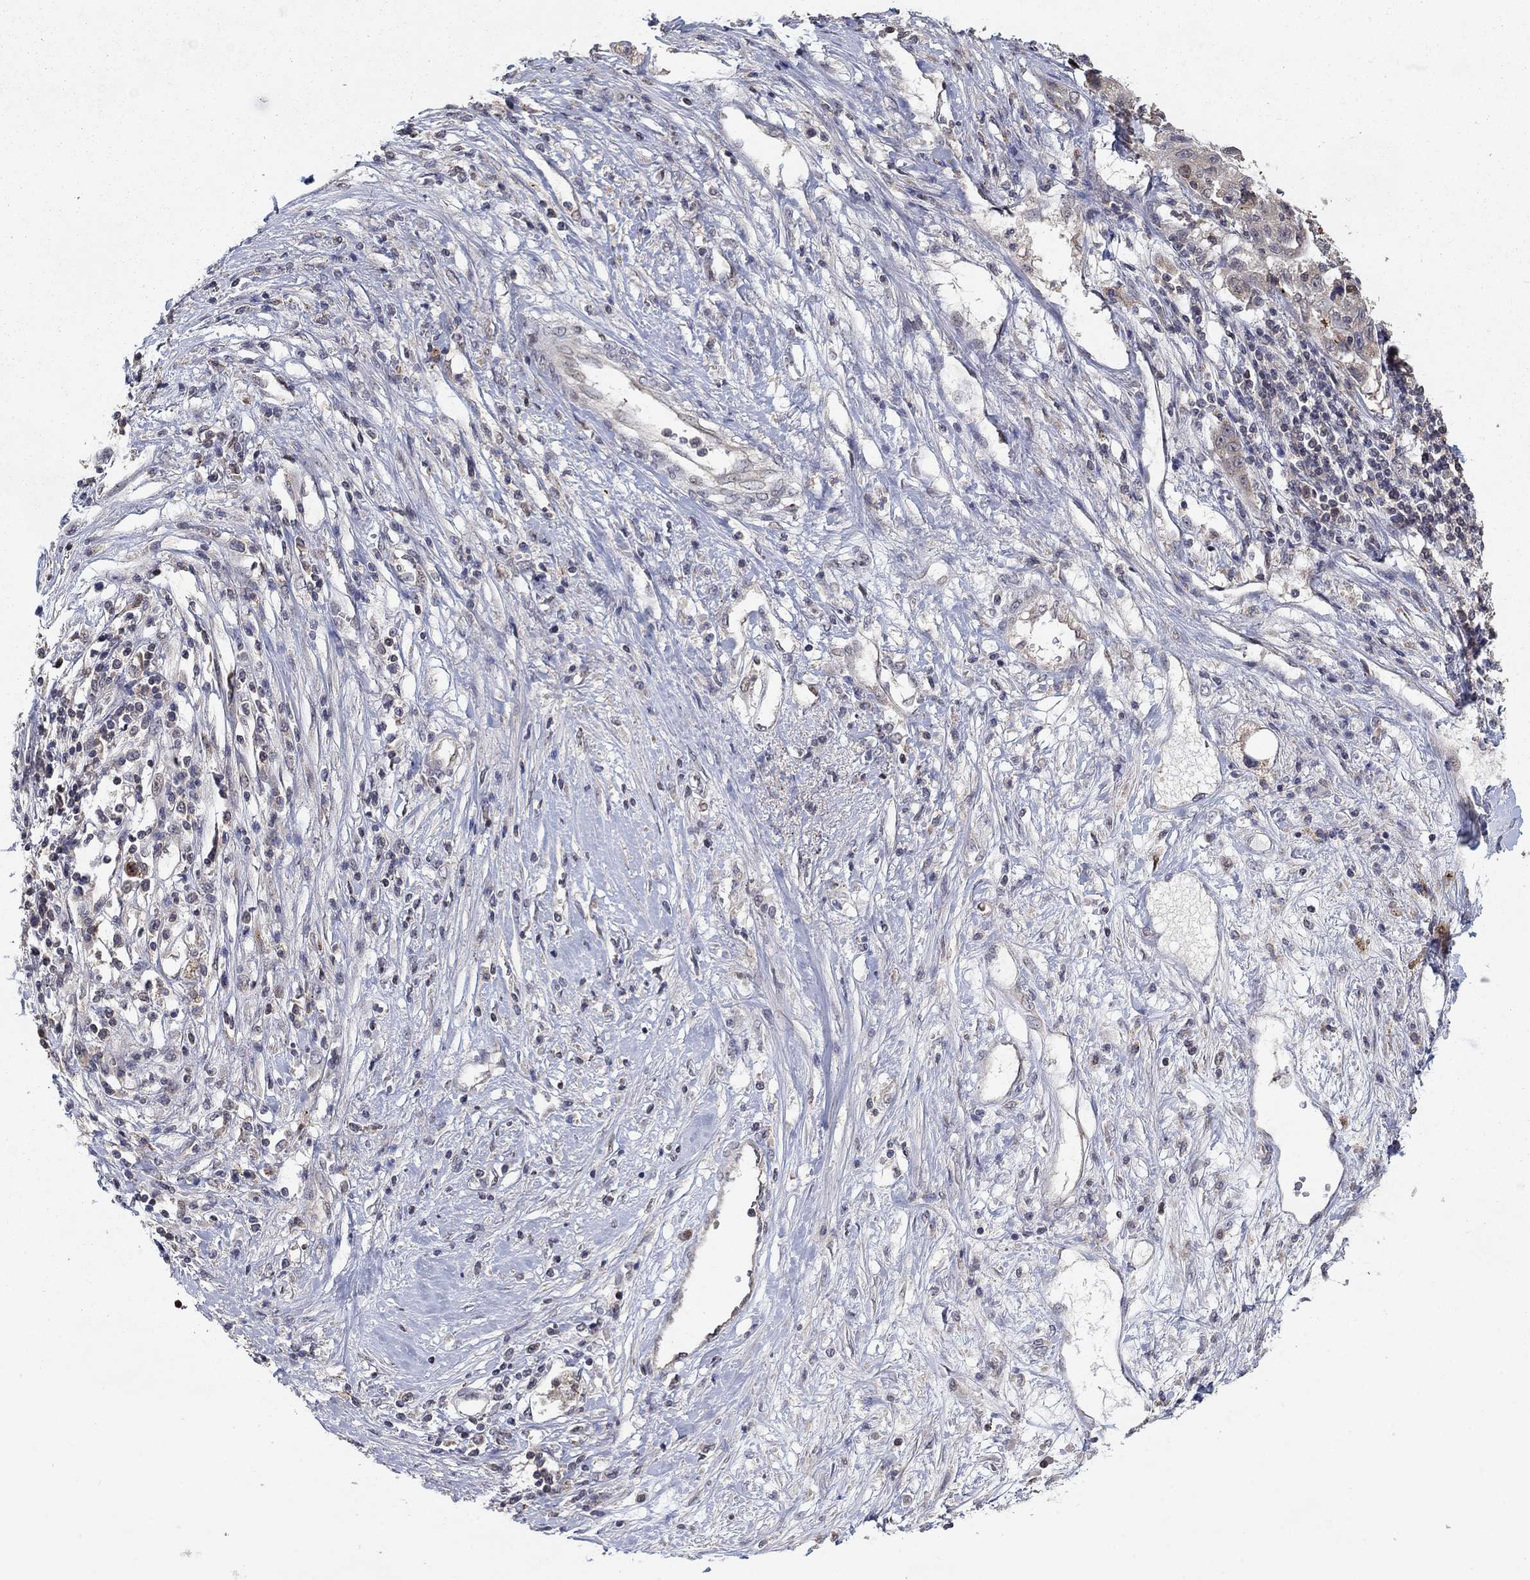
{"staining": {"intensity": "weak", "quantity": "25%-75%", "location": "cytoplasmic/membranous"}, "tissue": "liver cancer", "cell_type": "Tumor cells", "image_type": "cancer", "snomed": [{"axis": "morphology", "description": "Adenocarcinoma, NOS"}, {"axis": "morphology", "description": "Cholangiocarcinoma"}, {"axis": "topography", "description": "Liver"}], "caption": "Immunohistochemical staining of liver cholangiocarcinoma shows low levels of weak cytoplasmic/membranous expression in about 25%-75% of tumor cells.", "gene": "LPCAT4", "patient": {"sex": "male", "age": 64}}